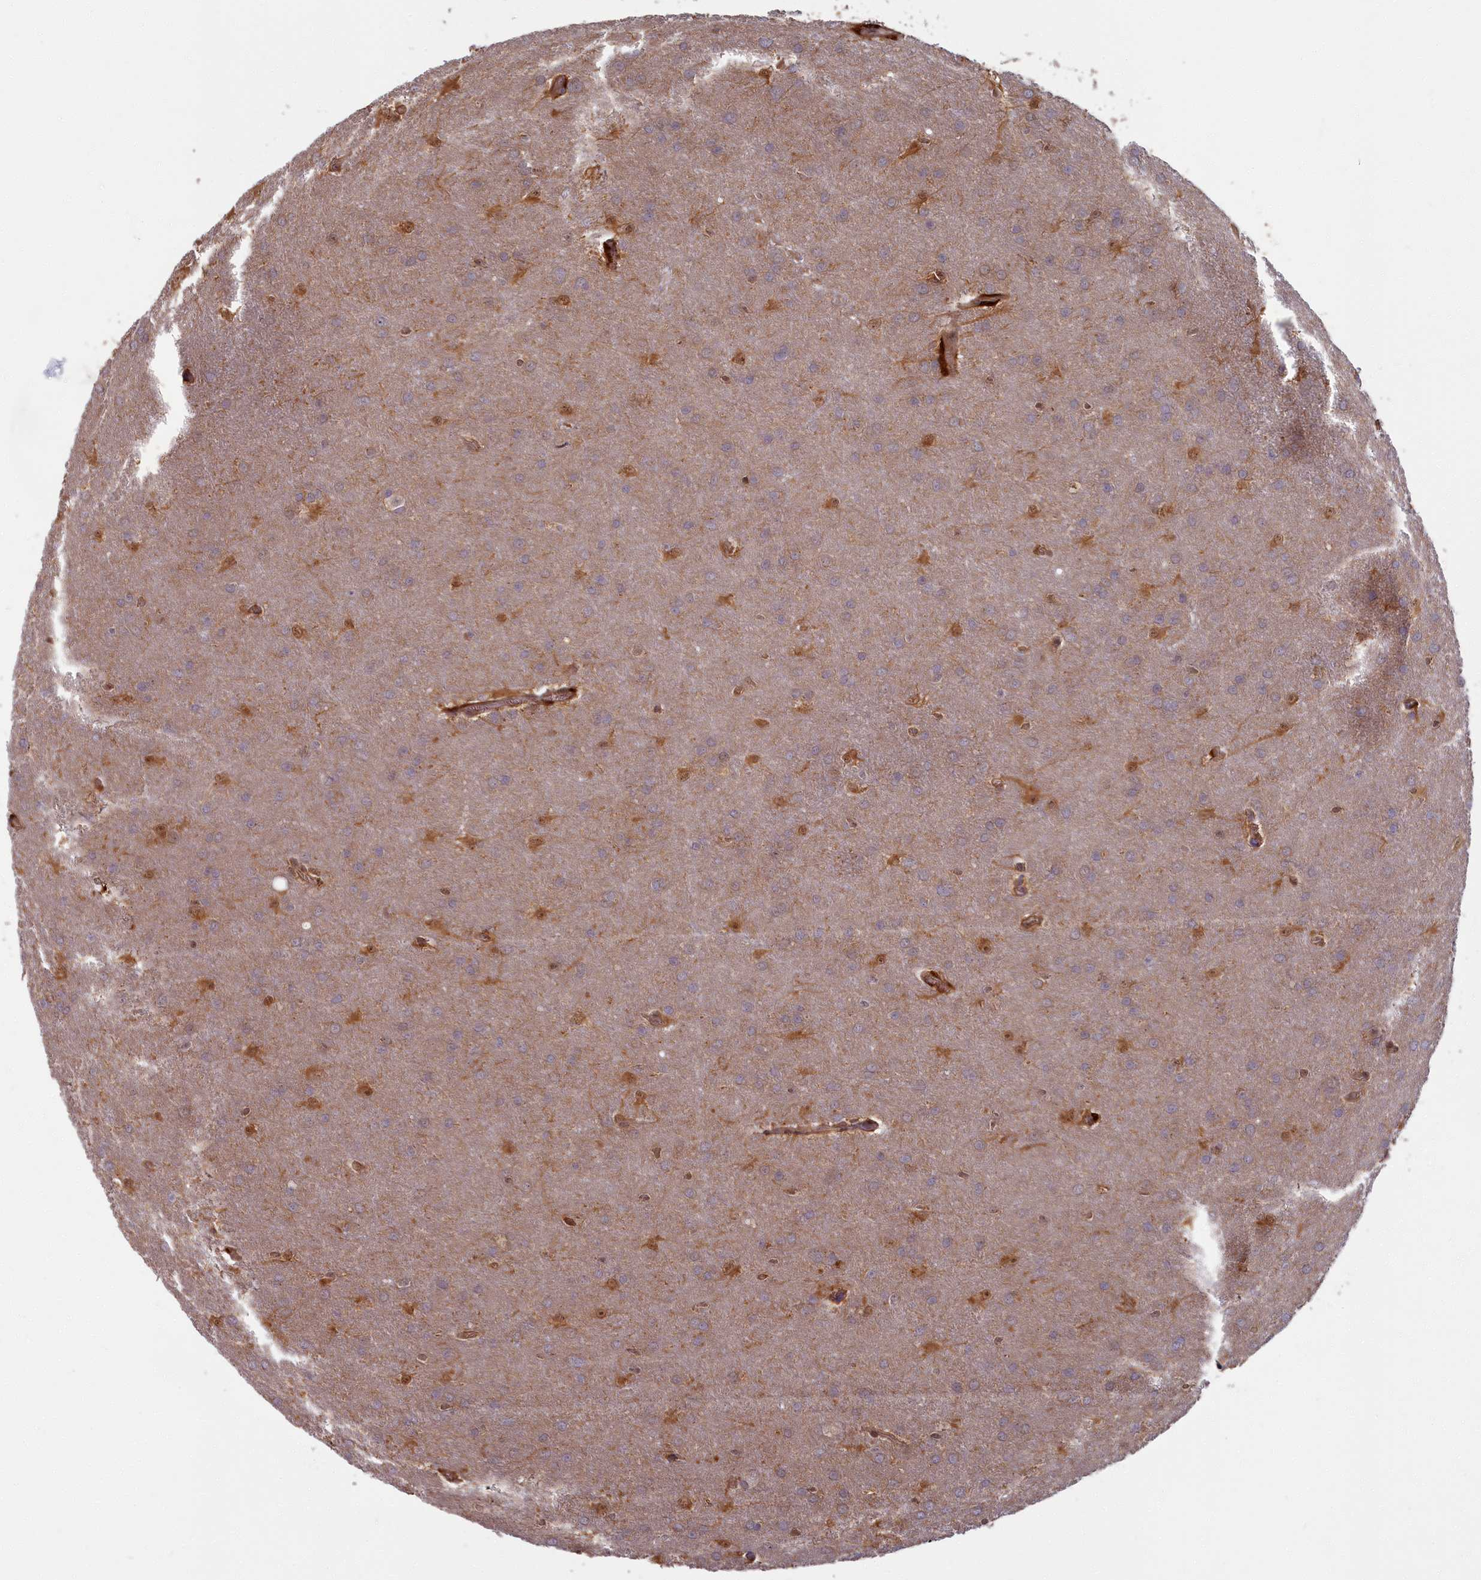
{"staining": {"intensity": "weak", "quantity": "<25%", "location": "cytoplasmic/membranous"}, "tissue": "glioma", "cell_type": "Tumor cells", "image_type": "cancer", "snomed": [{"axis": "morphology", "description": "Glioma, malignant, Low grade"}, {"axis": "topography", "description": "Brain"}], "caption": "The photomicrograph shows no staining of tumor cells in glioma. Nuclei are stained in blue.", "gene": "BLVRB", "patient": {"sex": "female", "age": 32}}